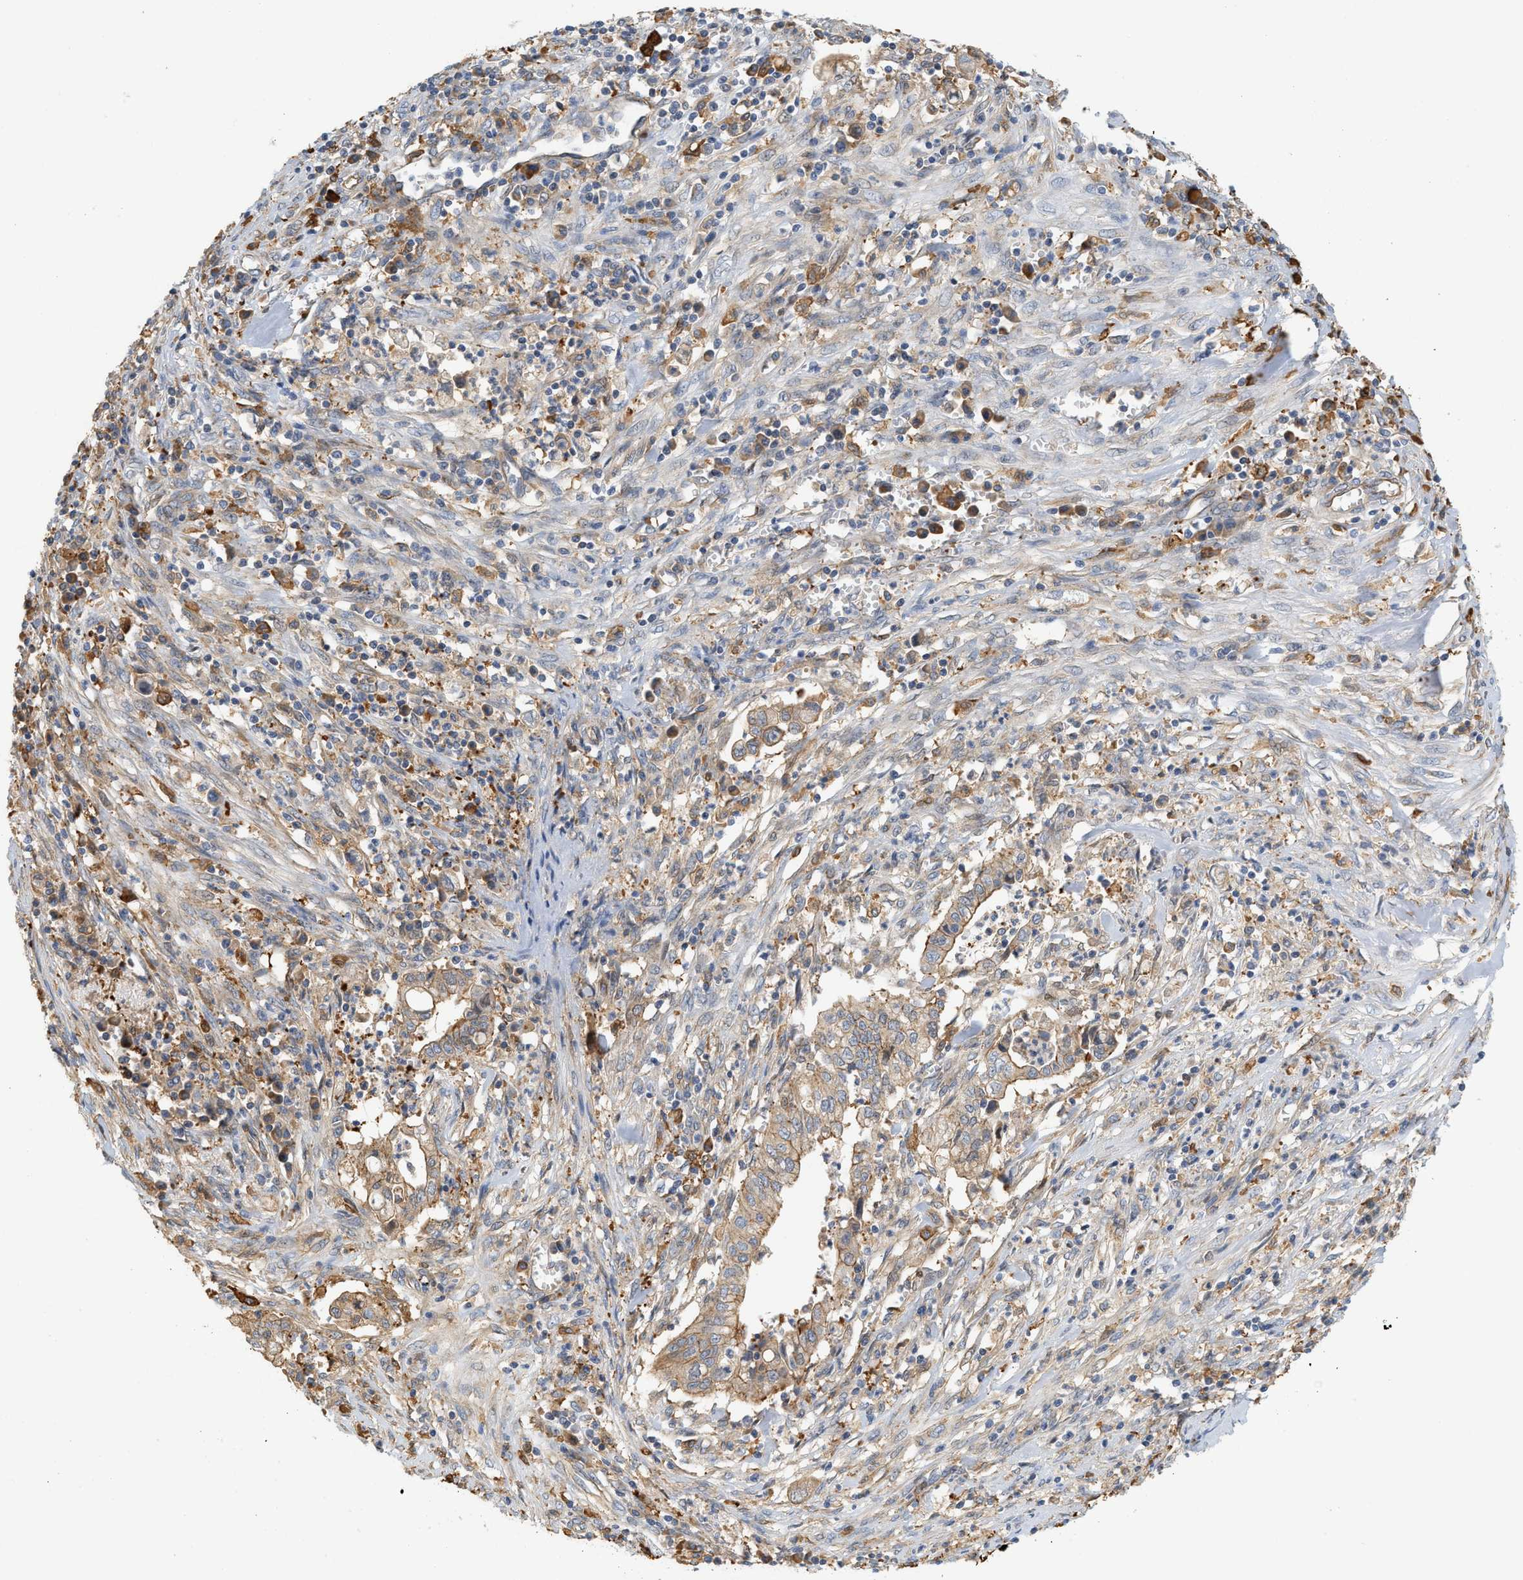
{"staining": {"intensity": "weak", "quantity": ">75%", "location": "cytoplasmic/membranous"}, "tissue": "cervical cancer", "cell_type": "Tumor cells", "image_type": "cancer", "snomed": [{"axis": "morphology", "description": "Adenocarcinoma, NOS"}, {"axis": "topography", "description": "Cervix"}], "caption": "Cervical adenocarcinoma stained with a protein marker reveals weak staining in tumor cells.", "gene": "CTXN1", "patient": {"sex": "female", "age": 44}}